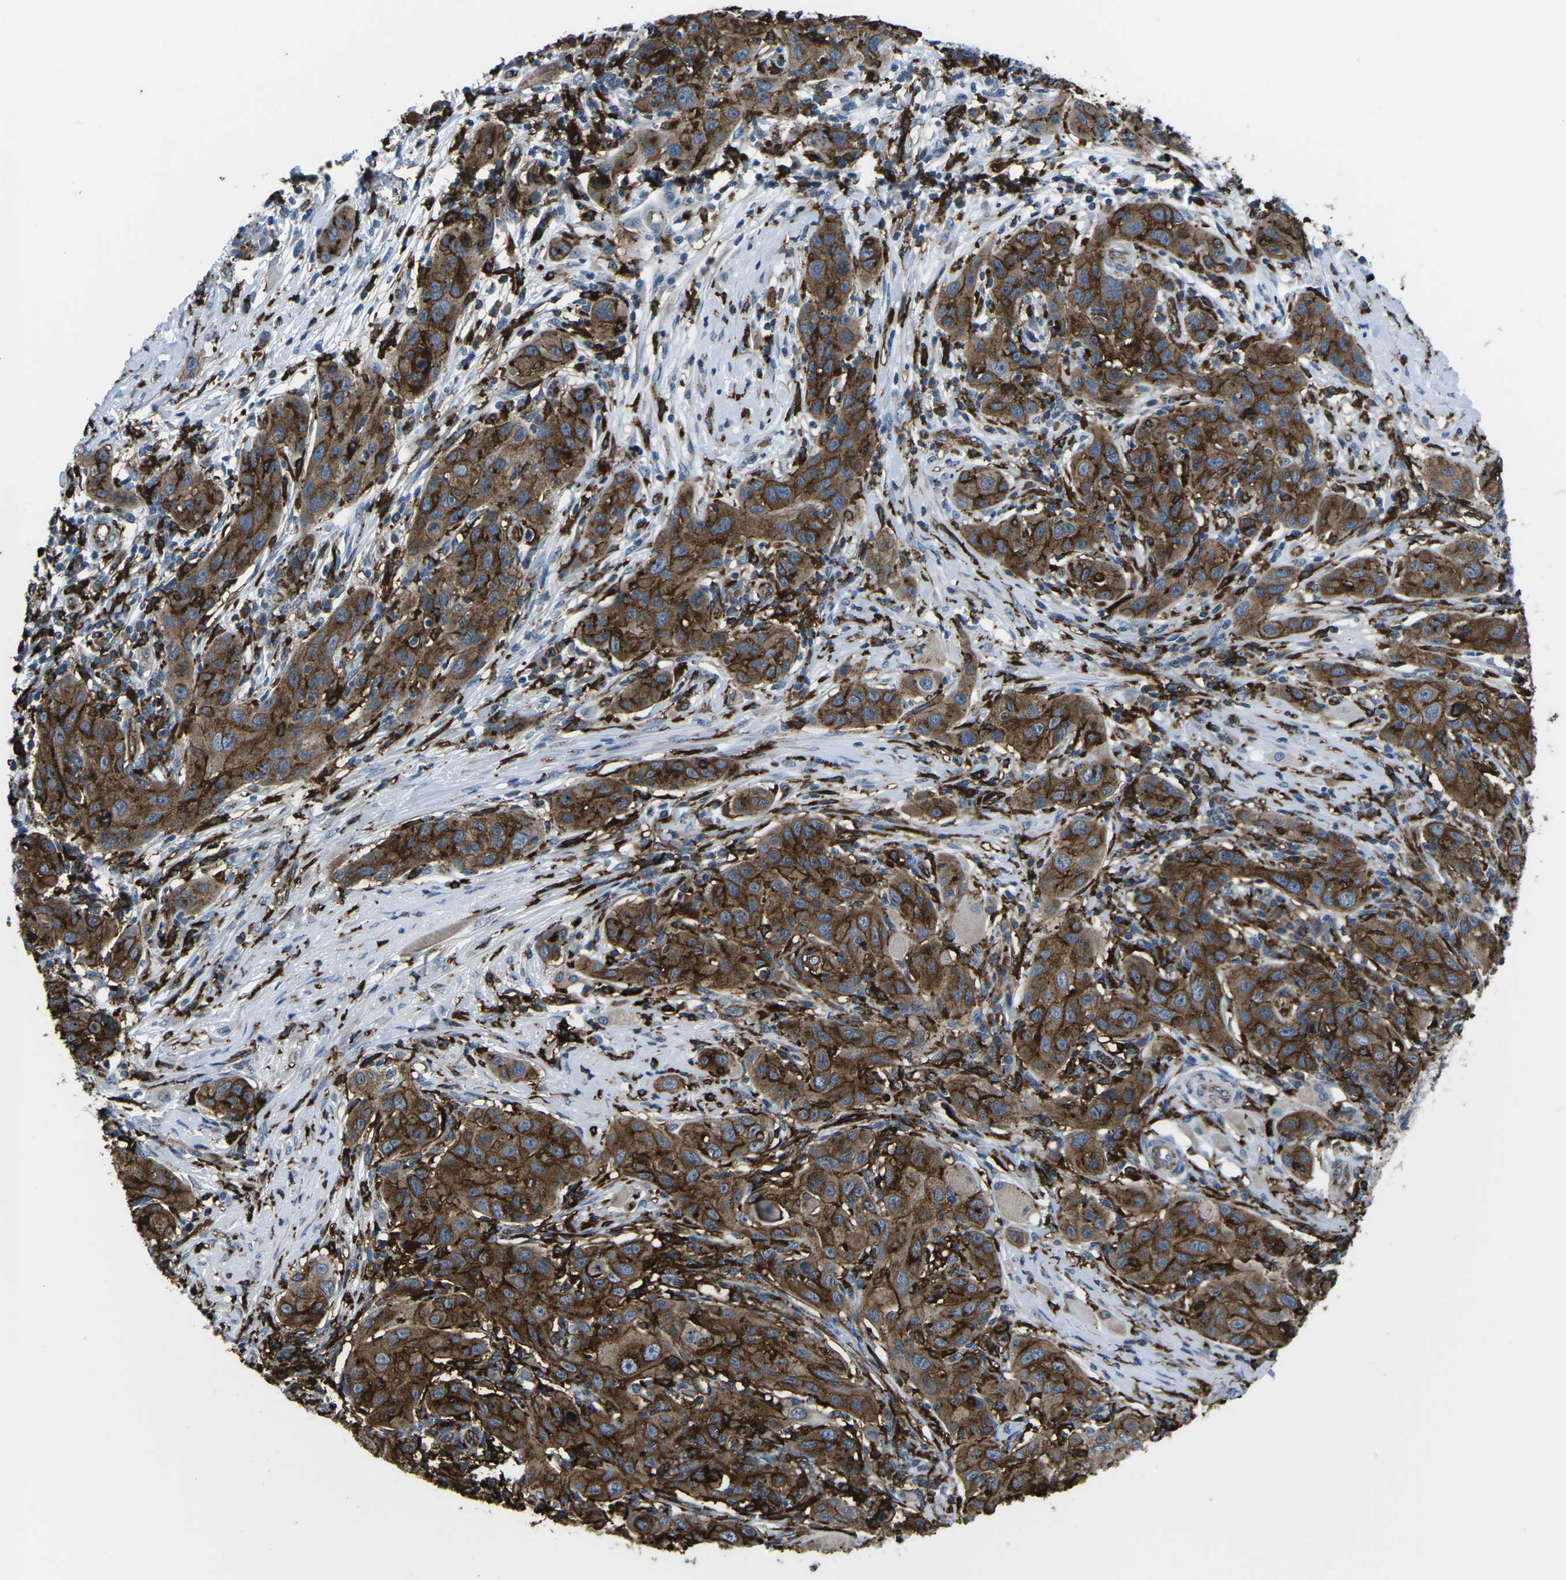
{"staining": {"intensity": "strong", "quantity": ">75%", "location": "cytoplasmic/membranous"}, "tissue": "skin cancer", "cell_type": "Tumor cells", "image_type": "cancer", "snomed": [{"axis": "morphology", "description": "Squamous cell carcinoma, NOS"}, {"axis": "topography", "description": "Skin"}], "caption": "Human squamous cell carcinoma (skin) stained with a brown dye reveals strong cytoplasmic/membranous positive positivity in approximately >75% of tumor cells.", "gene": "PTPN1", "patient": {"sex": "female", "age": 88}}